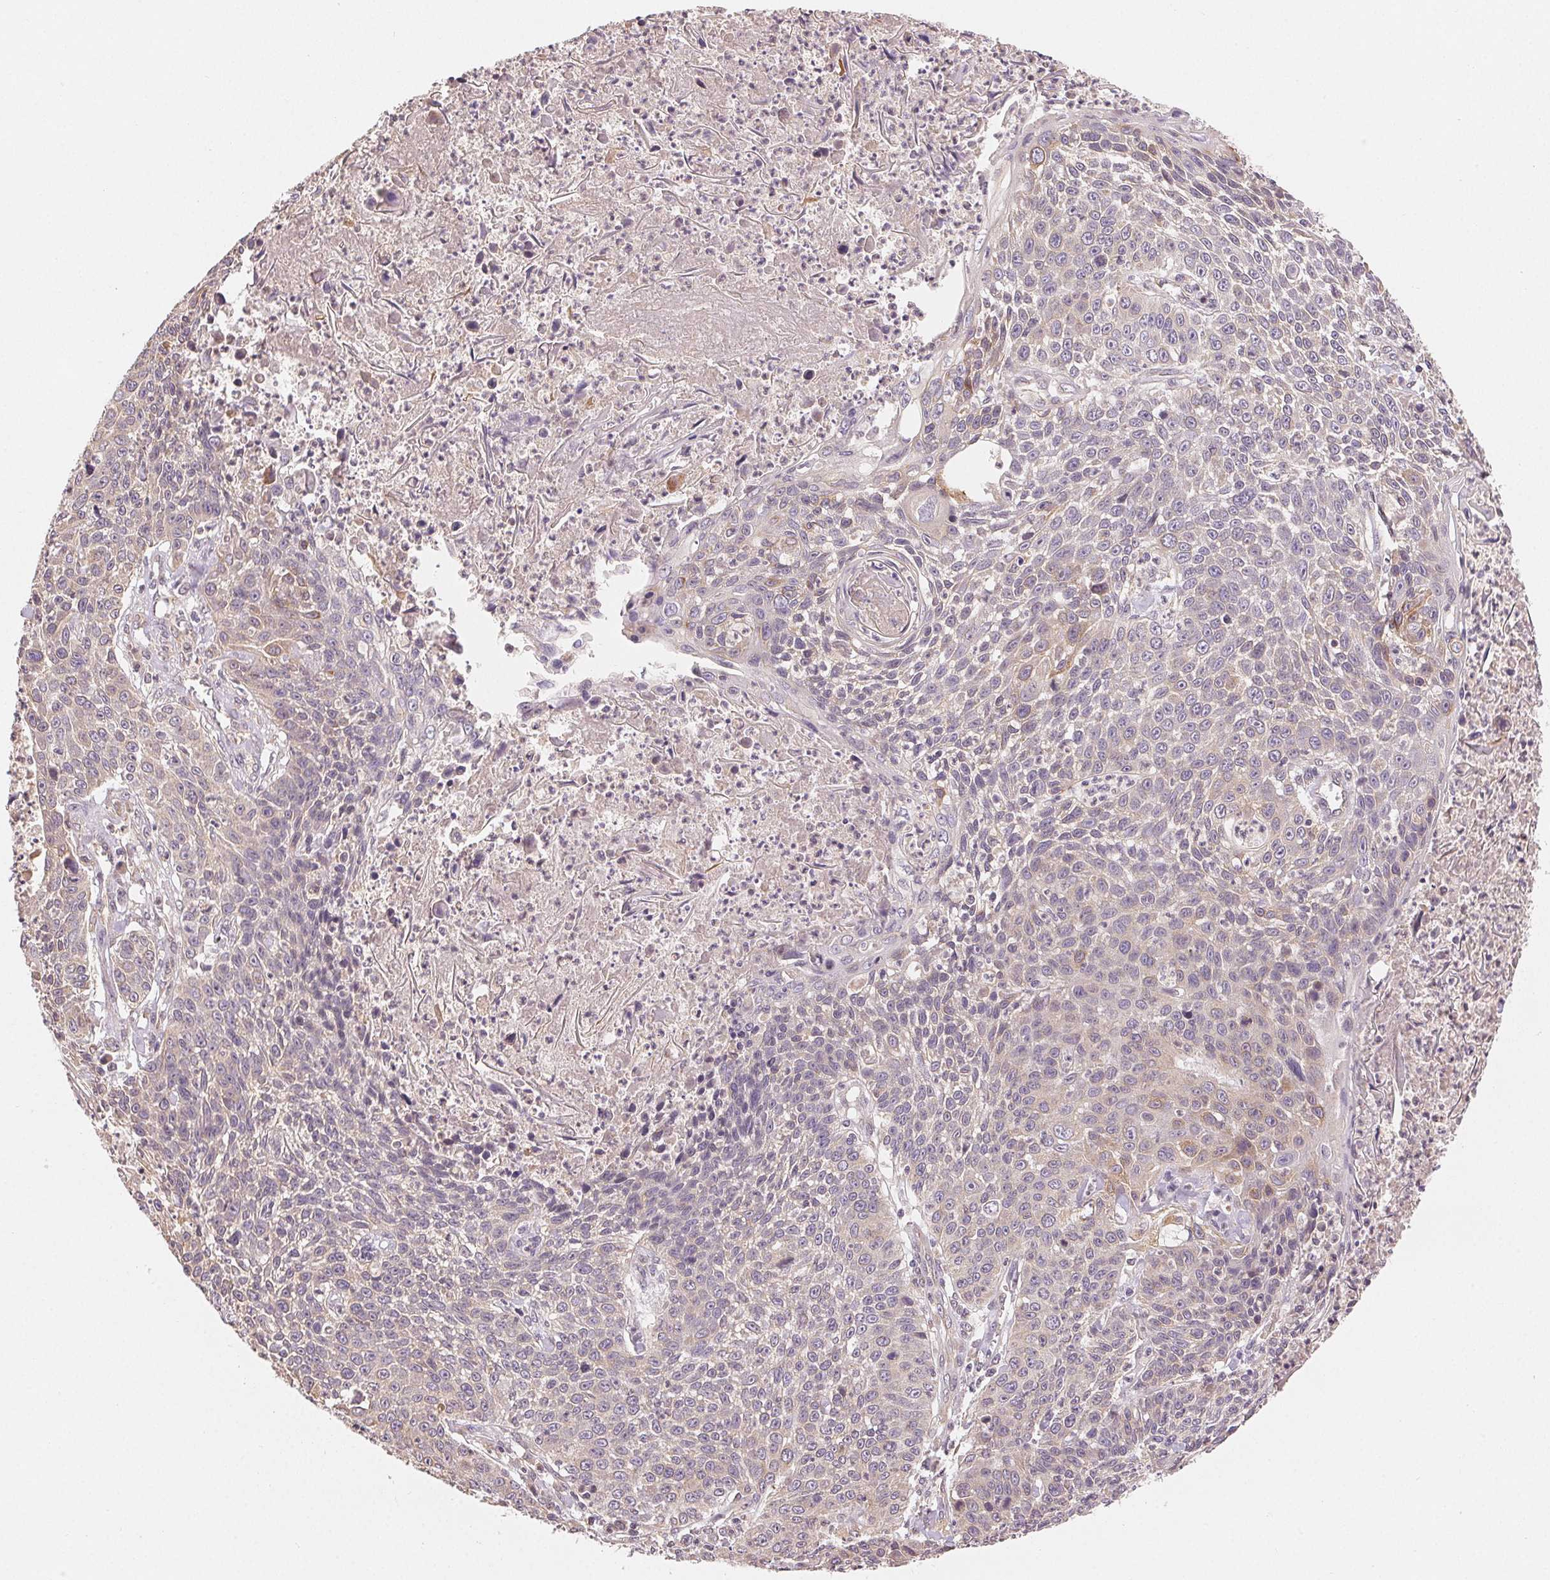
{"staining": {"intensity": "weak", "quantity": "<25%", "location": "cytoplasmic/membranous"}, "tissue": "lung cancer", "cell_type": "Tumor cells", "image_type": "cancer", "snomed": [{"axis": "morphology", "description": "Squamous cell carcinoma, NOS"}, {"axis": "morphology", "description": "Squamous cell carcinoma, metastatic, NOS"}, {"axis": "topography", "description": "Lung"}, {"axis": "topography", "description": "Pleura, NOS"}], "caption": "An IHC photomicrograph of lung cancer is shown. There is no staining in tumor cells of lung cancer.", "gene": "SEZ6L2", "patient": {"sex": "male", "age": 72}}